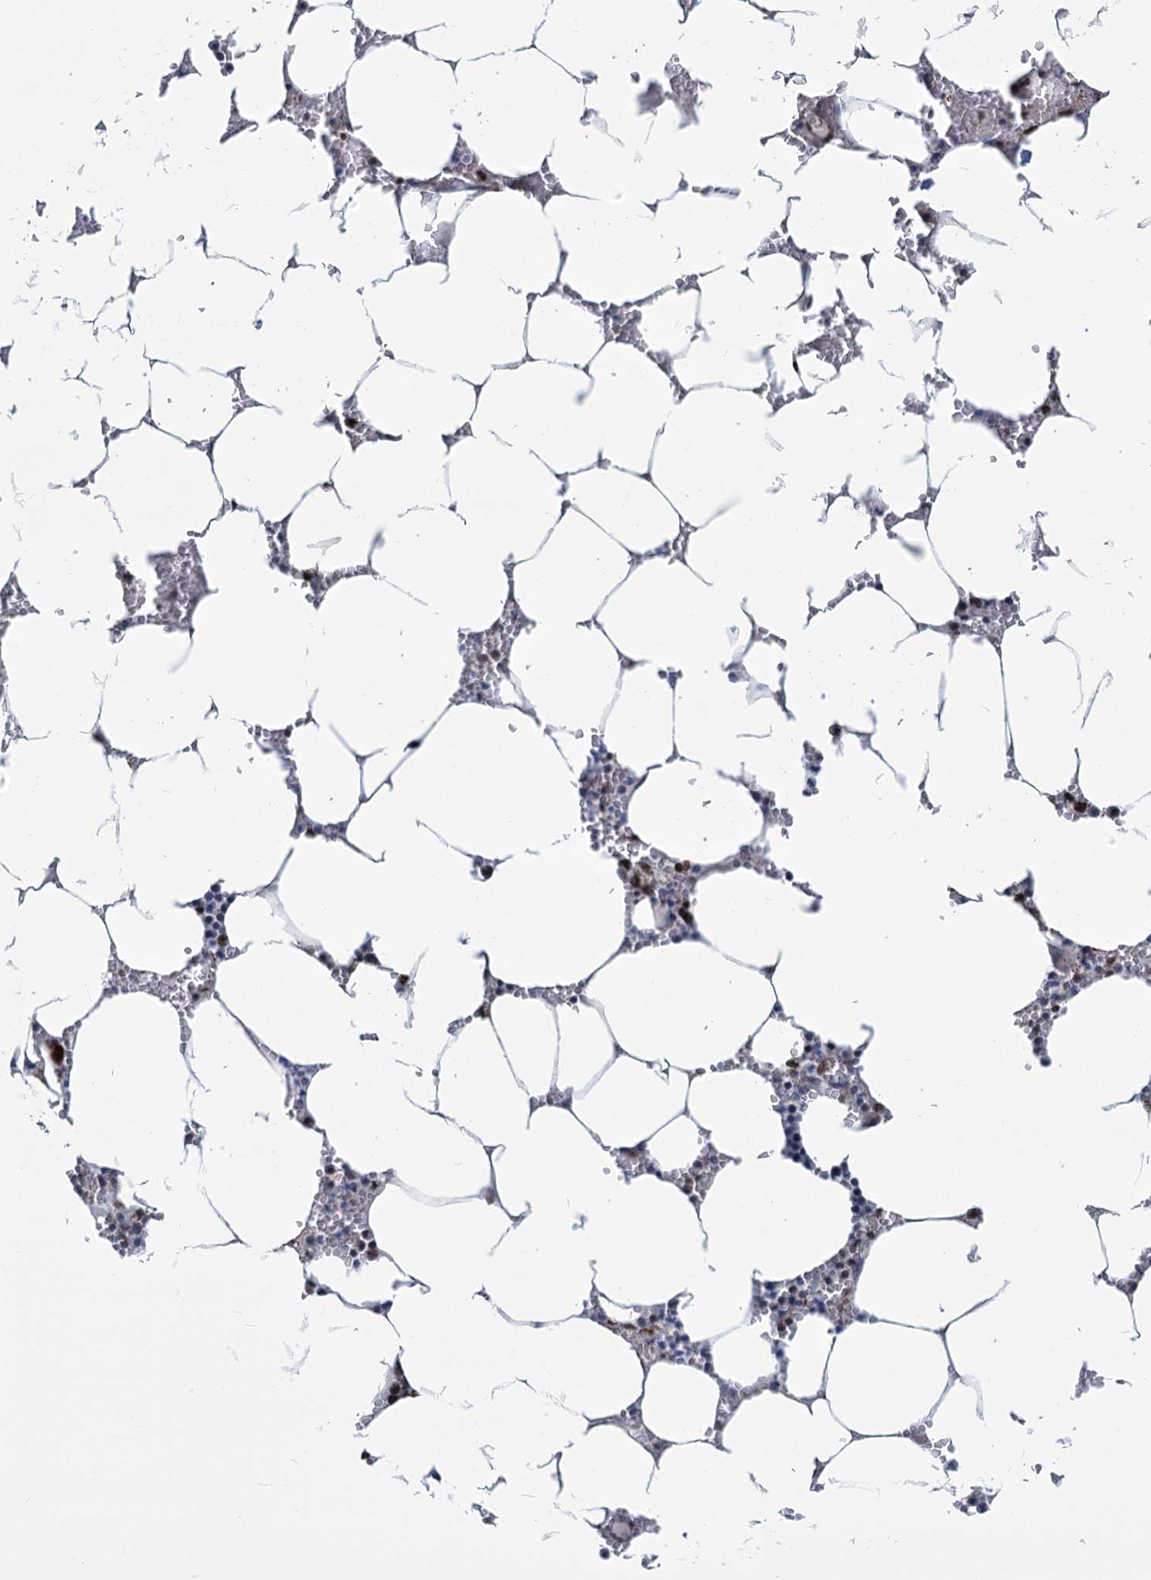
{"staining": {"intensity": "moderate", "quantity": "<25%", "location": "nuclear"}, "tissue": "bone marrow", "cell_type": "Hematopoietic cells", "image_type": "normal", "snomed": [{"axis": "morphology", "description": "Normal tissue, NOS"}, {"axis": "topography", "description": "Bone marrow"}], "caption": "Normal bone marrow exhibits moderate nuclear staining in about <25% of hematopoietic cells.", "gene": "MORN3", "patient": {"sex": "male", "age": 70}}